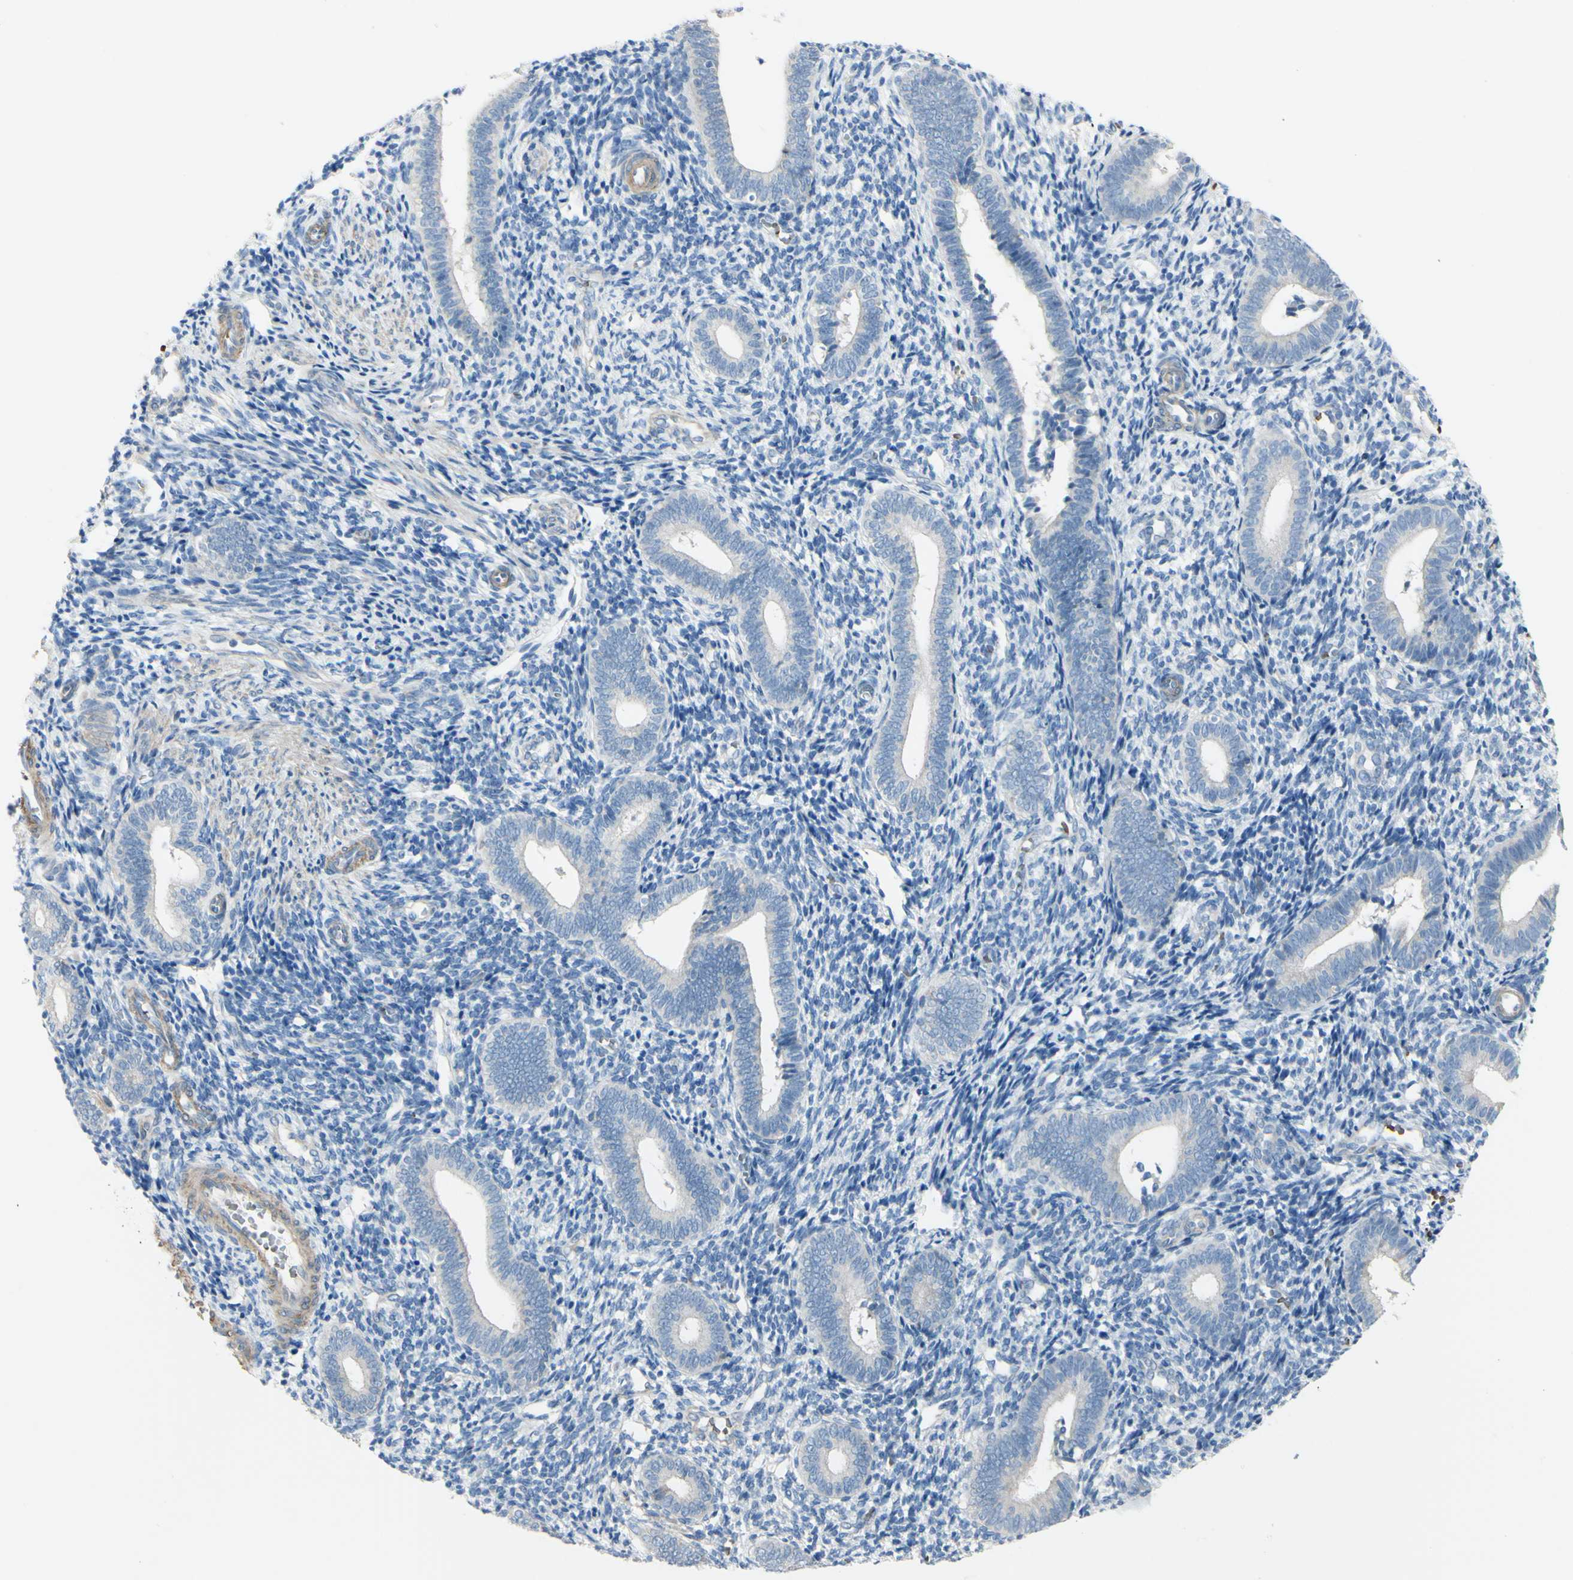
{"staining": {"intensity": "weak", "quantity": "25%-75%", "location": "cytoplasmic/membranous"}, "tissue": "endometrium", "cell_type": "Cells in endometrial stroma", "image_type": "normal", "snomed": [{"axis": "morphology", "description": "Normal tissue, NOS"}, {"axis": "topography", "description": "Uterus"}, {"axis": "topography", "description": "Endometrium"}], "caption": "Protein analysis of unremarkable endometrium displays weak cytoplasmic/membranous staining in about 25%-75% of cells in endometrial stroma. The staining is performed using DAB (3,3'-diaminobenzidine) brown chromogen to label protein expression. The nuclei are counter-stained blue using hematoxylin.", "gene": "NCBP2L", "patient": {"sex": "female", "age": 33}}